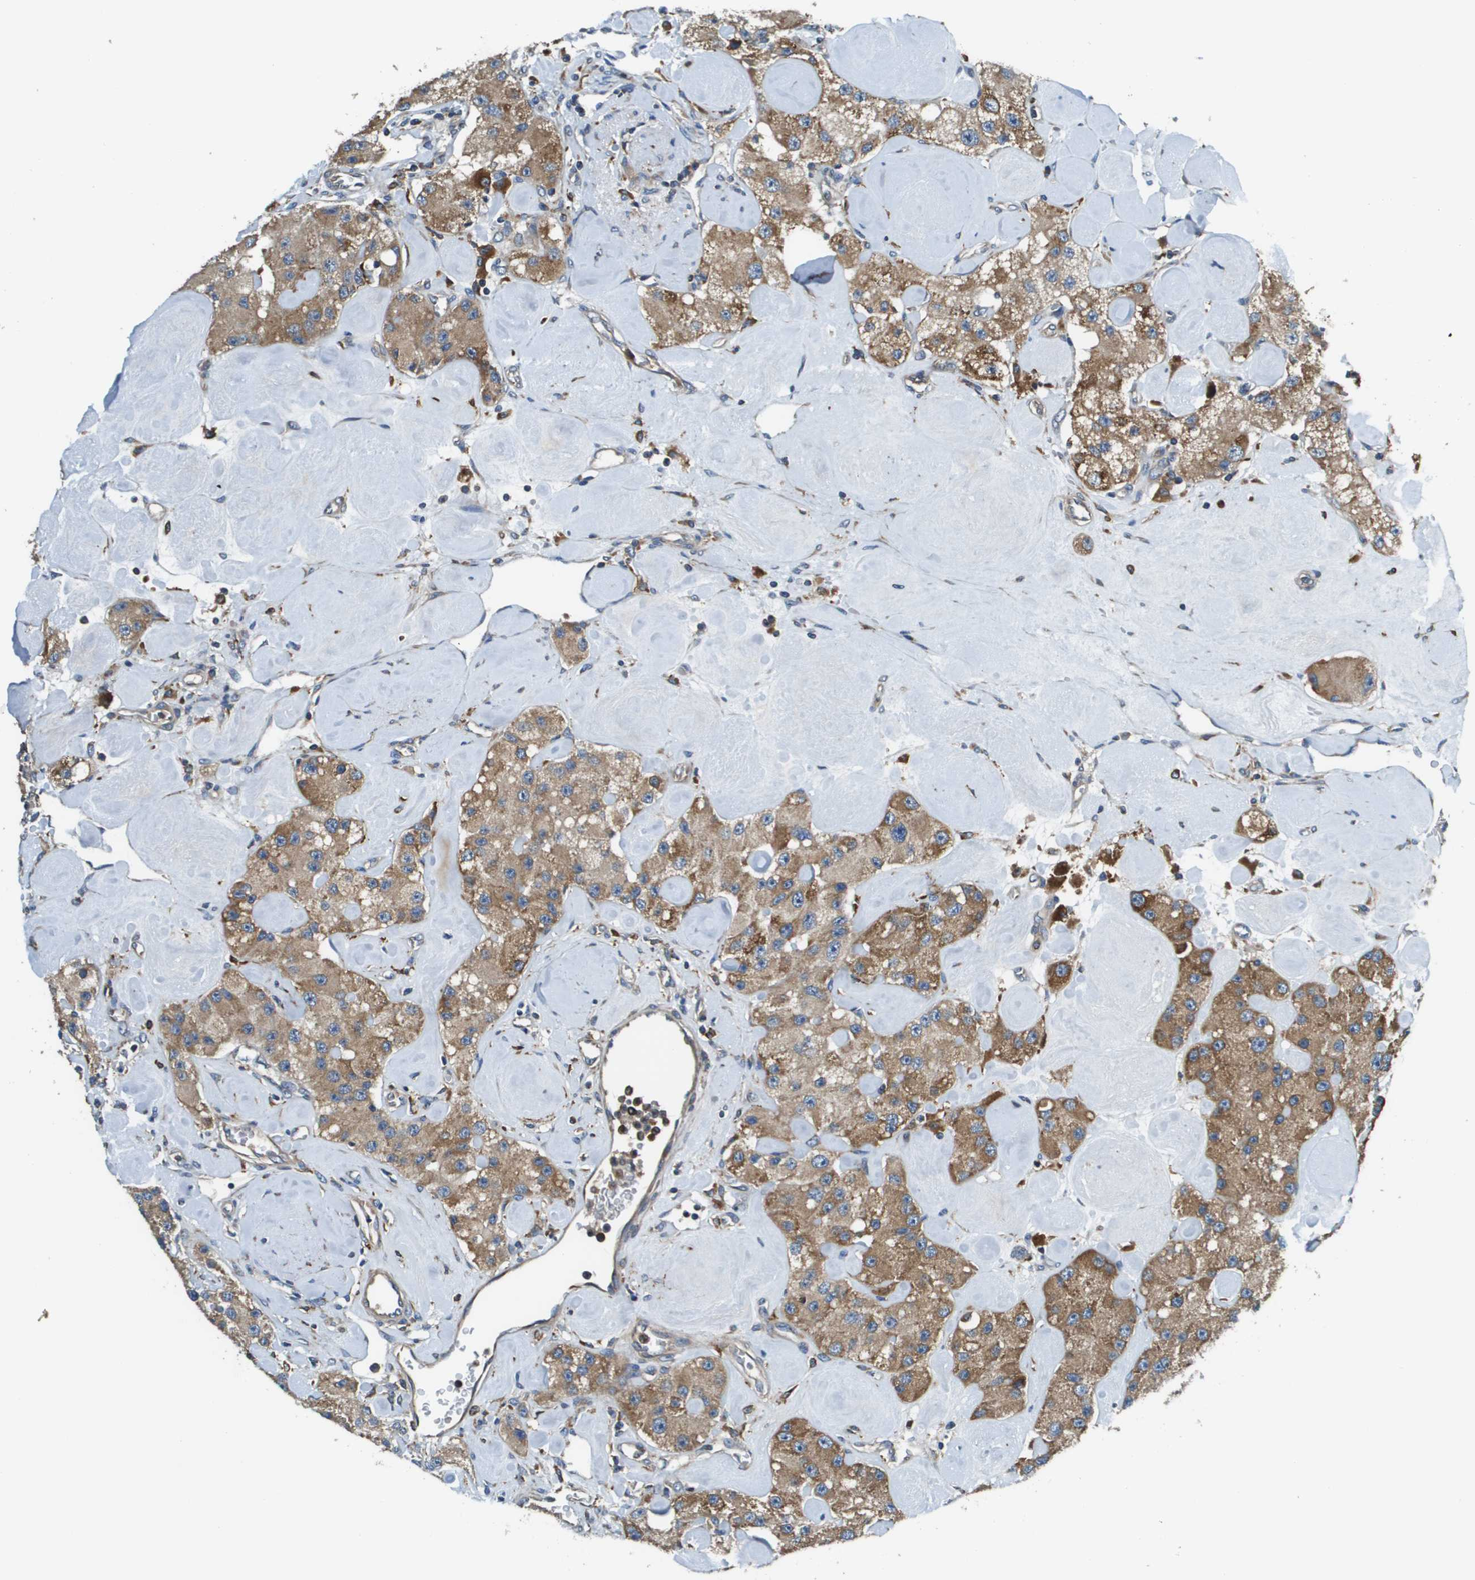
{"staining": {"intensity": "moderate", "quantity": ">75%", "location": "cytoplasmic/membranous"}, "tissue": "carcinoid", "cell_type": "Tumor cells", "image_type": "cancer", "snomed": [{"axis": "morphology", "description": "Carcinoid, malignant, NOS"}, {"axis": "topography", "description": "Pancreas"}], "caption": "Carcinoid (malignant) tissue shows moderate cytoplasmic/membranous expression in approximately >75% of tumor cells", "gene": "CNPY3", "patient": {"sex": "male", "age": 41}}